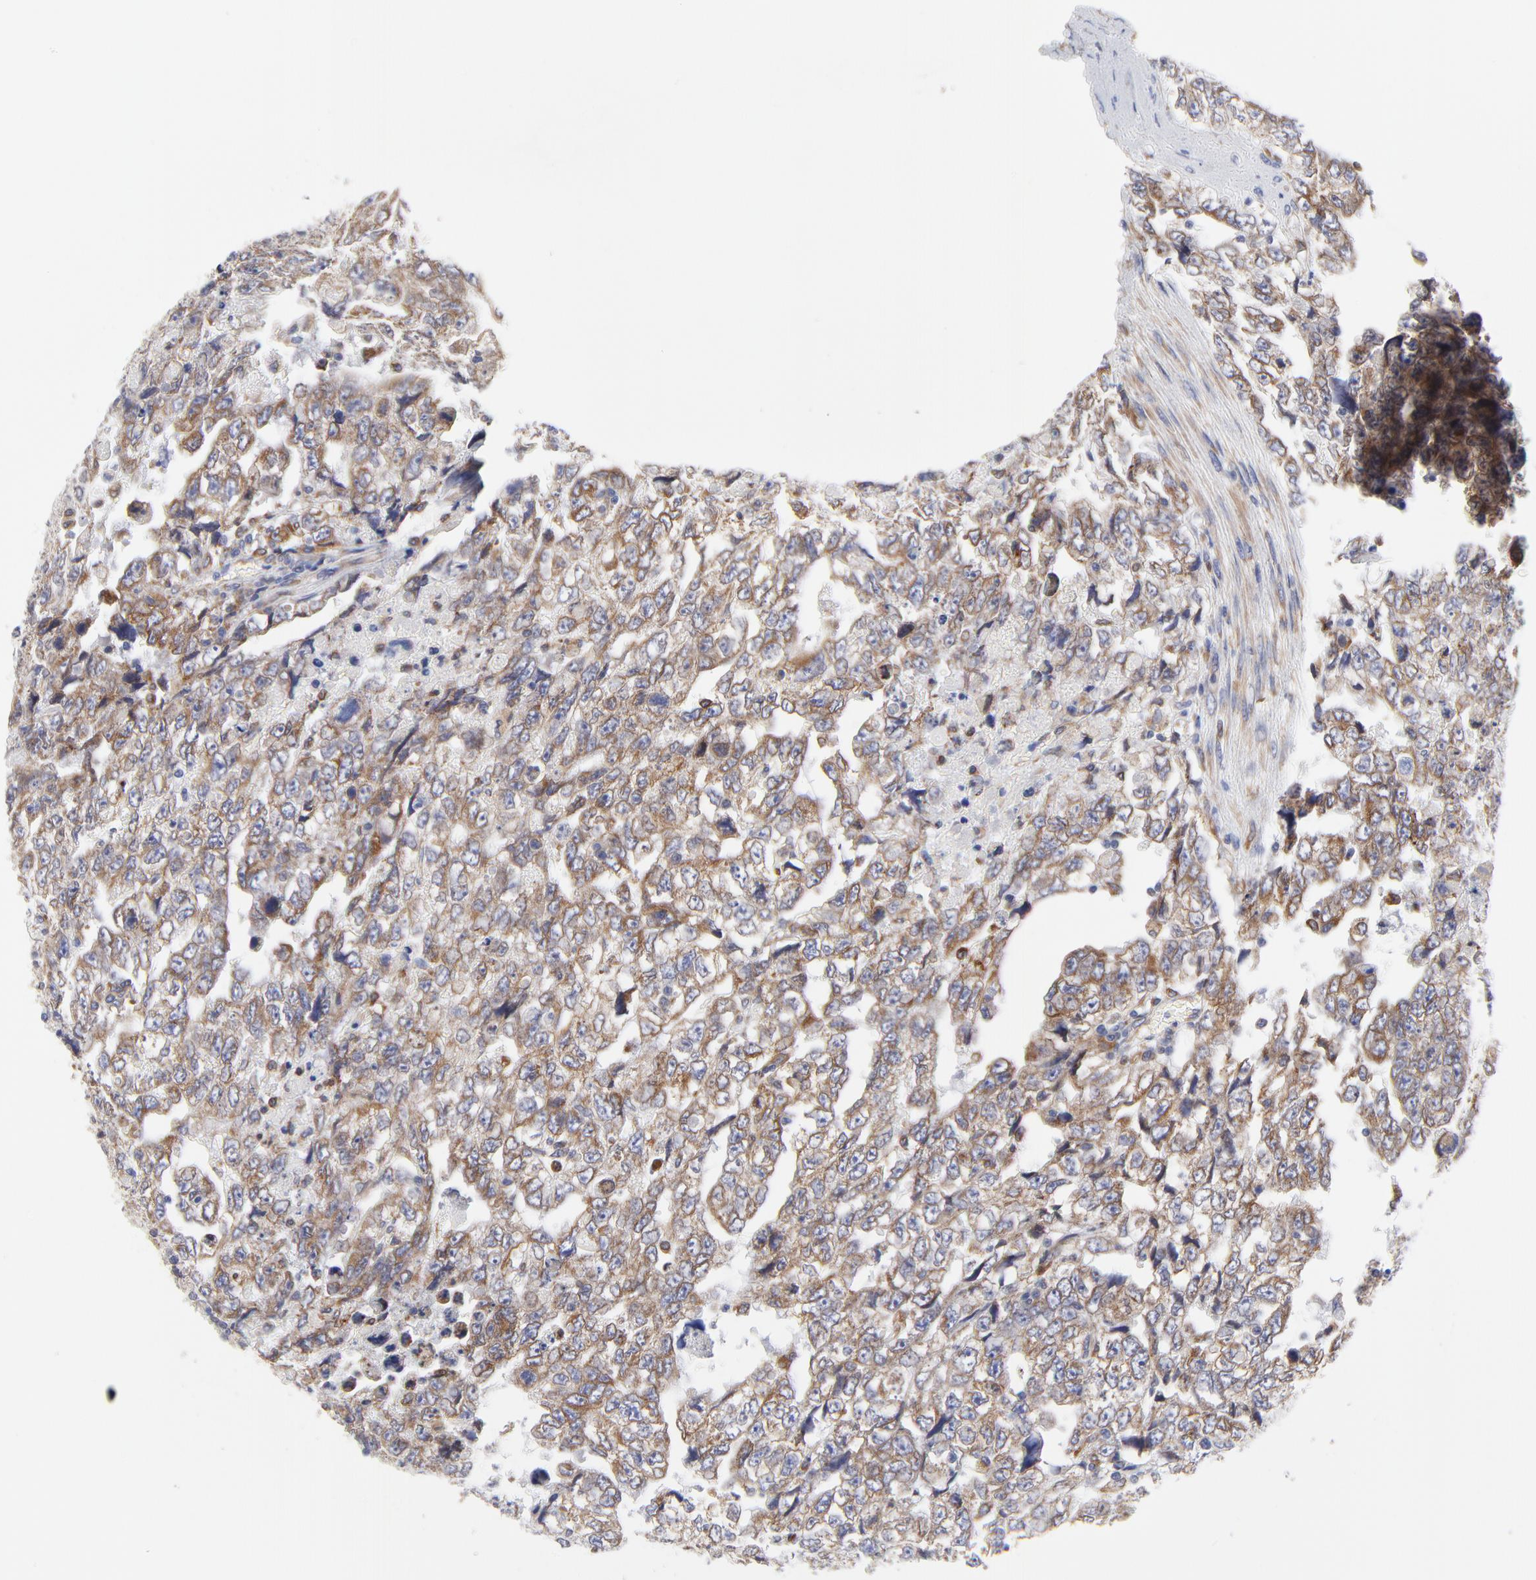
{"staining": {"intensity": "moderate", "quantity": ">75%", "location": "cytoplasmic/membranous"}, "tissue": "testis cancer", "cell_type": "Tumor cells", "image_type": "cancer", "snomed": [{"axis": "morphology", "description": "Carcinoma, Embryonal, NOS"}, {"axis": "topography", "description": "Testis"}], "caption": "Human testis cancer stained with a brown dye exhibits moderate cytoplasmic/membranous positive expression in approximately >75% of tumor cells.", "gene": "MOSPD2", "patient": {"sex": "male", "age": 36}}